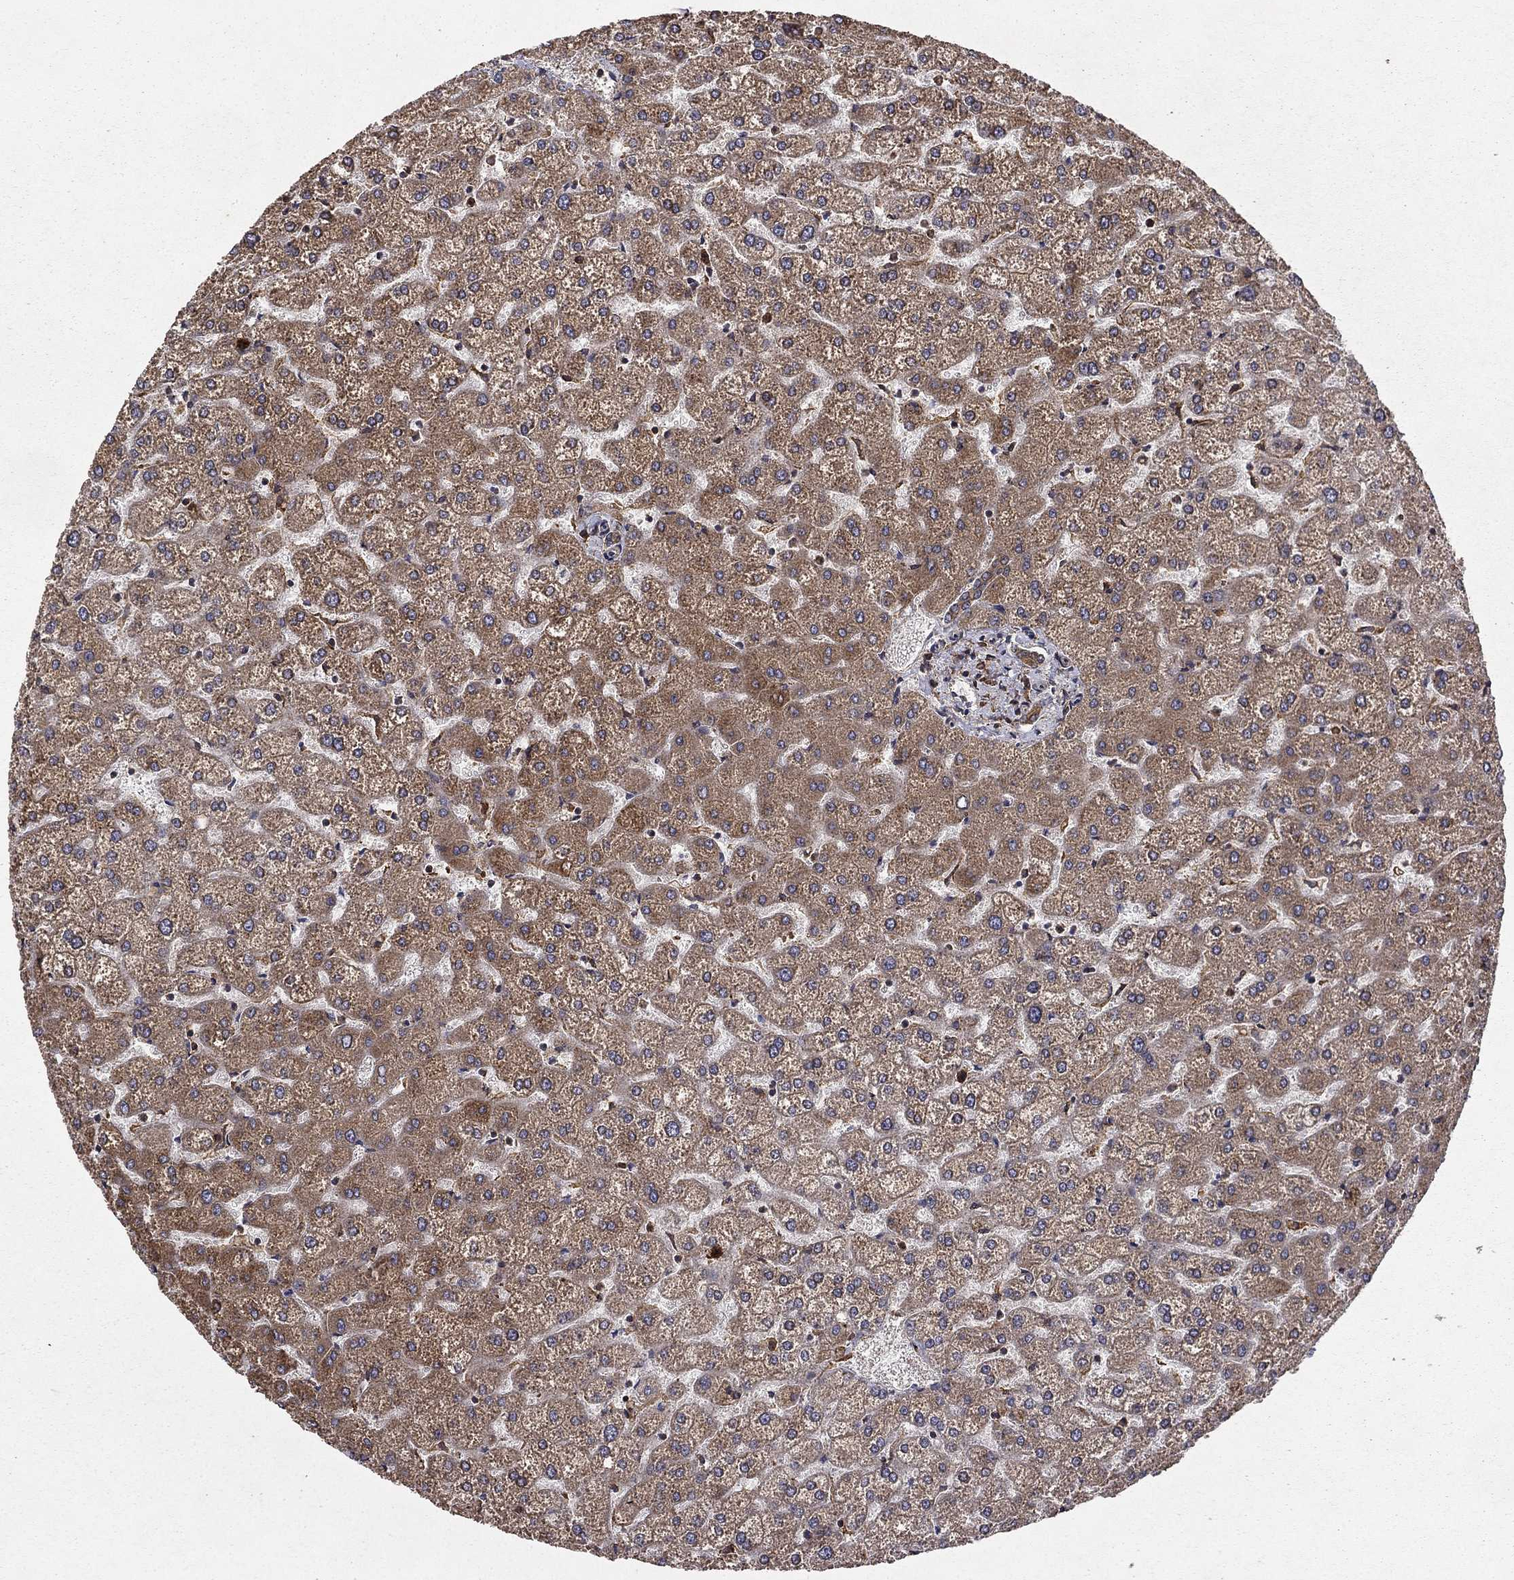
{"staining": {"intensity": "weak", "quantity": "25%-75%", "location": "cytoplasmic/membranous"}, "tissue": "liver", "cell_type": "Cholangiocytes", "image_type": "normal", "snomed": [{"axis": "morphology", "description": "Normal tissue, NOS"}, {"axis": "topography", "description": "Liver"}], "caption": "Immunohistochemical staining of unremarkable human liver reveals low levels of weak cytoplasmic/membranous staining in about 25%-75% of cholangiocytes.", "gene": "BABAM2", "patient": {"sex": "female", "age": 32}}